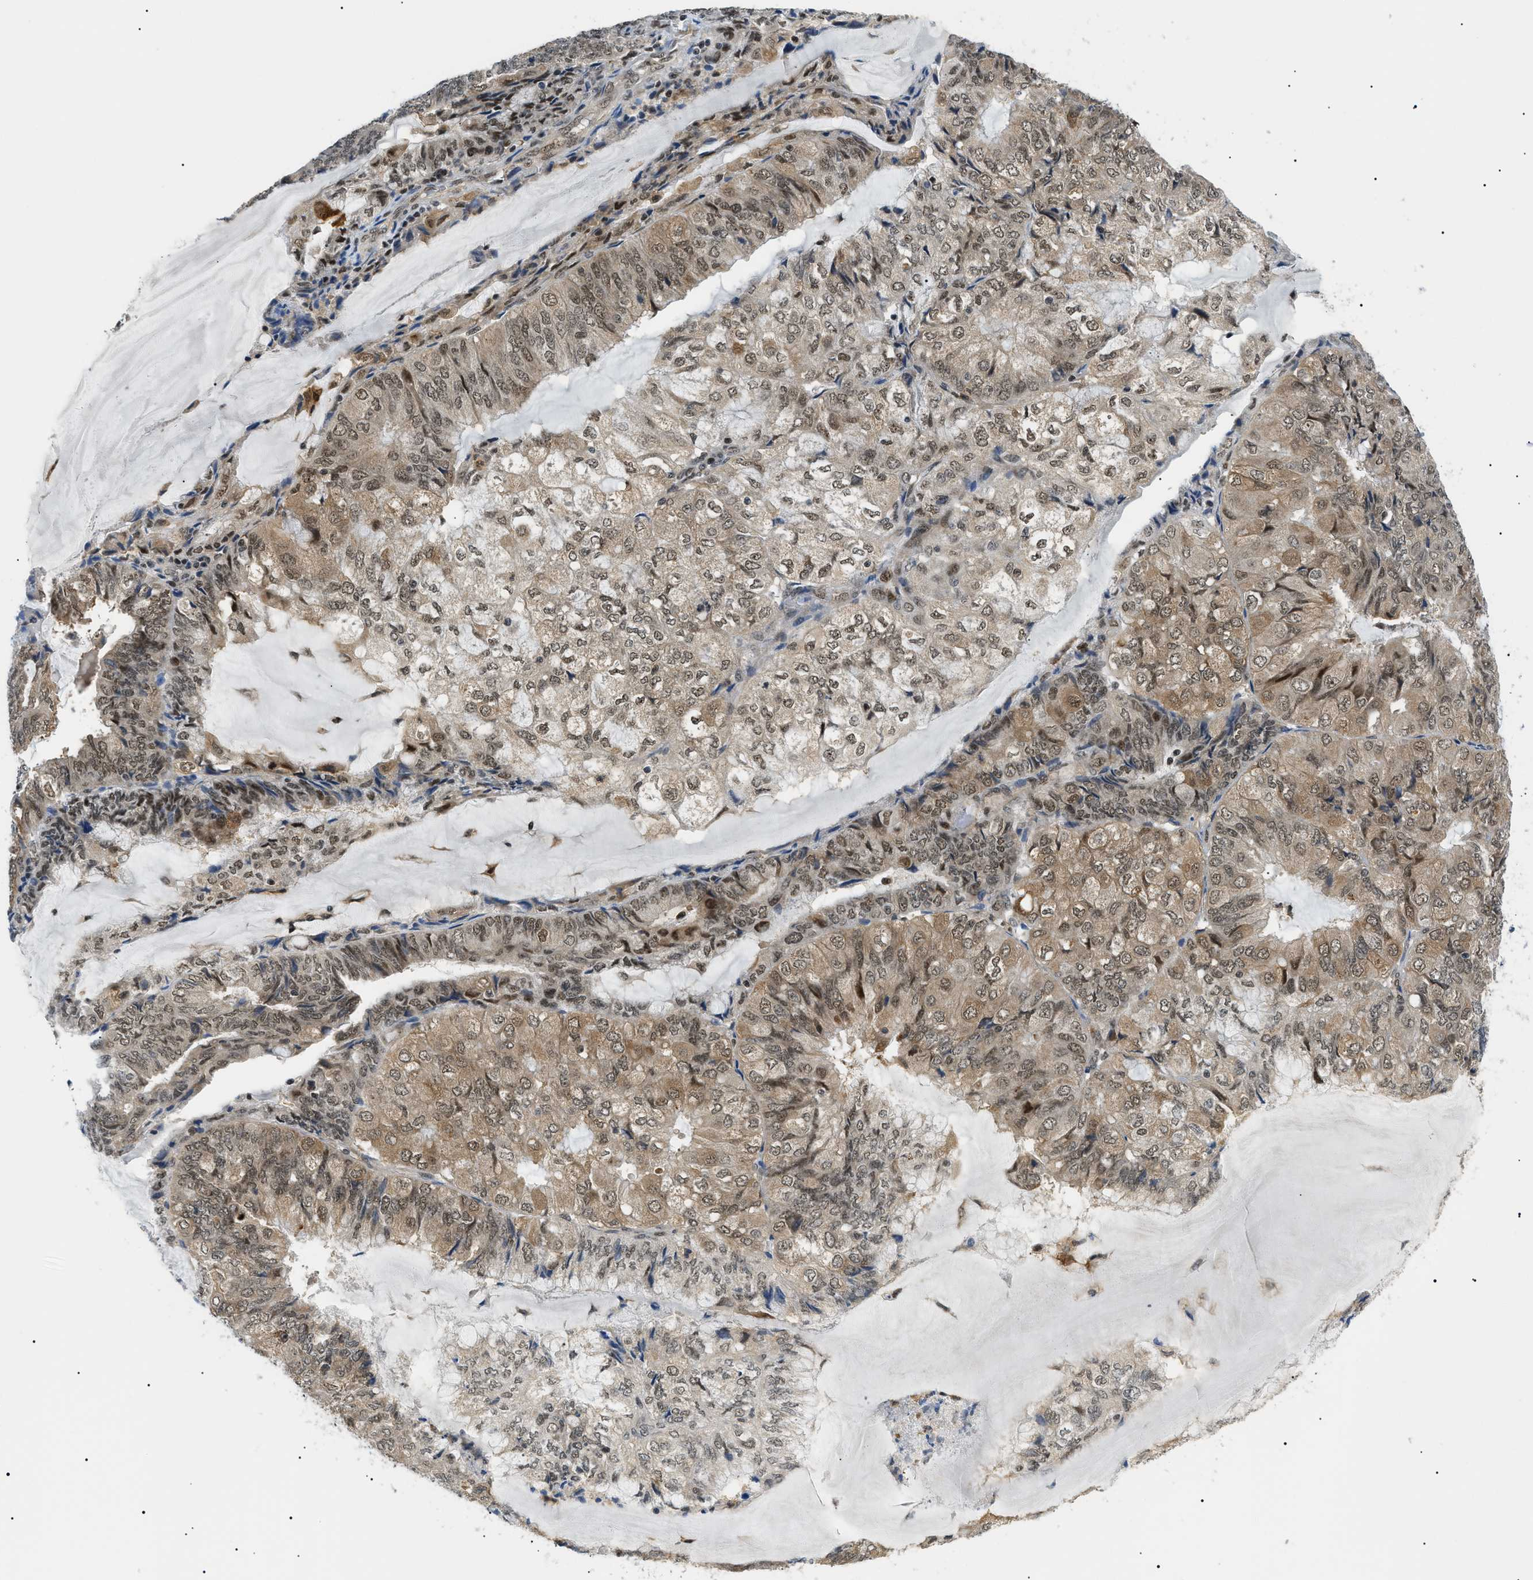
{"staining": {"intensity": "moderate", "quantity": ">75%", "location": "cytoplasmic/membranous,nuclear"}, "tissue": "endometrial cancer", "cell_type": "Tumor cells", "image_type": "cancer", "snomed": [{"axis": "morphology", "description": "Adenocarcinoma, NOS"}, {"axis": "topography", "description": "Endometrium"}], "caption": "A brown stain highlights moderate cytoplasmic/membranous and nuclear expression of a protein in adenocarcinoma (endometrial) tumor cells.", "gene": "RBM15", "patient": {"sex": "female", "age": 81}}